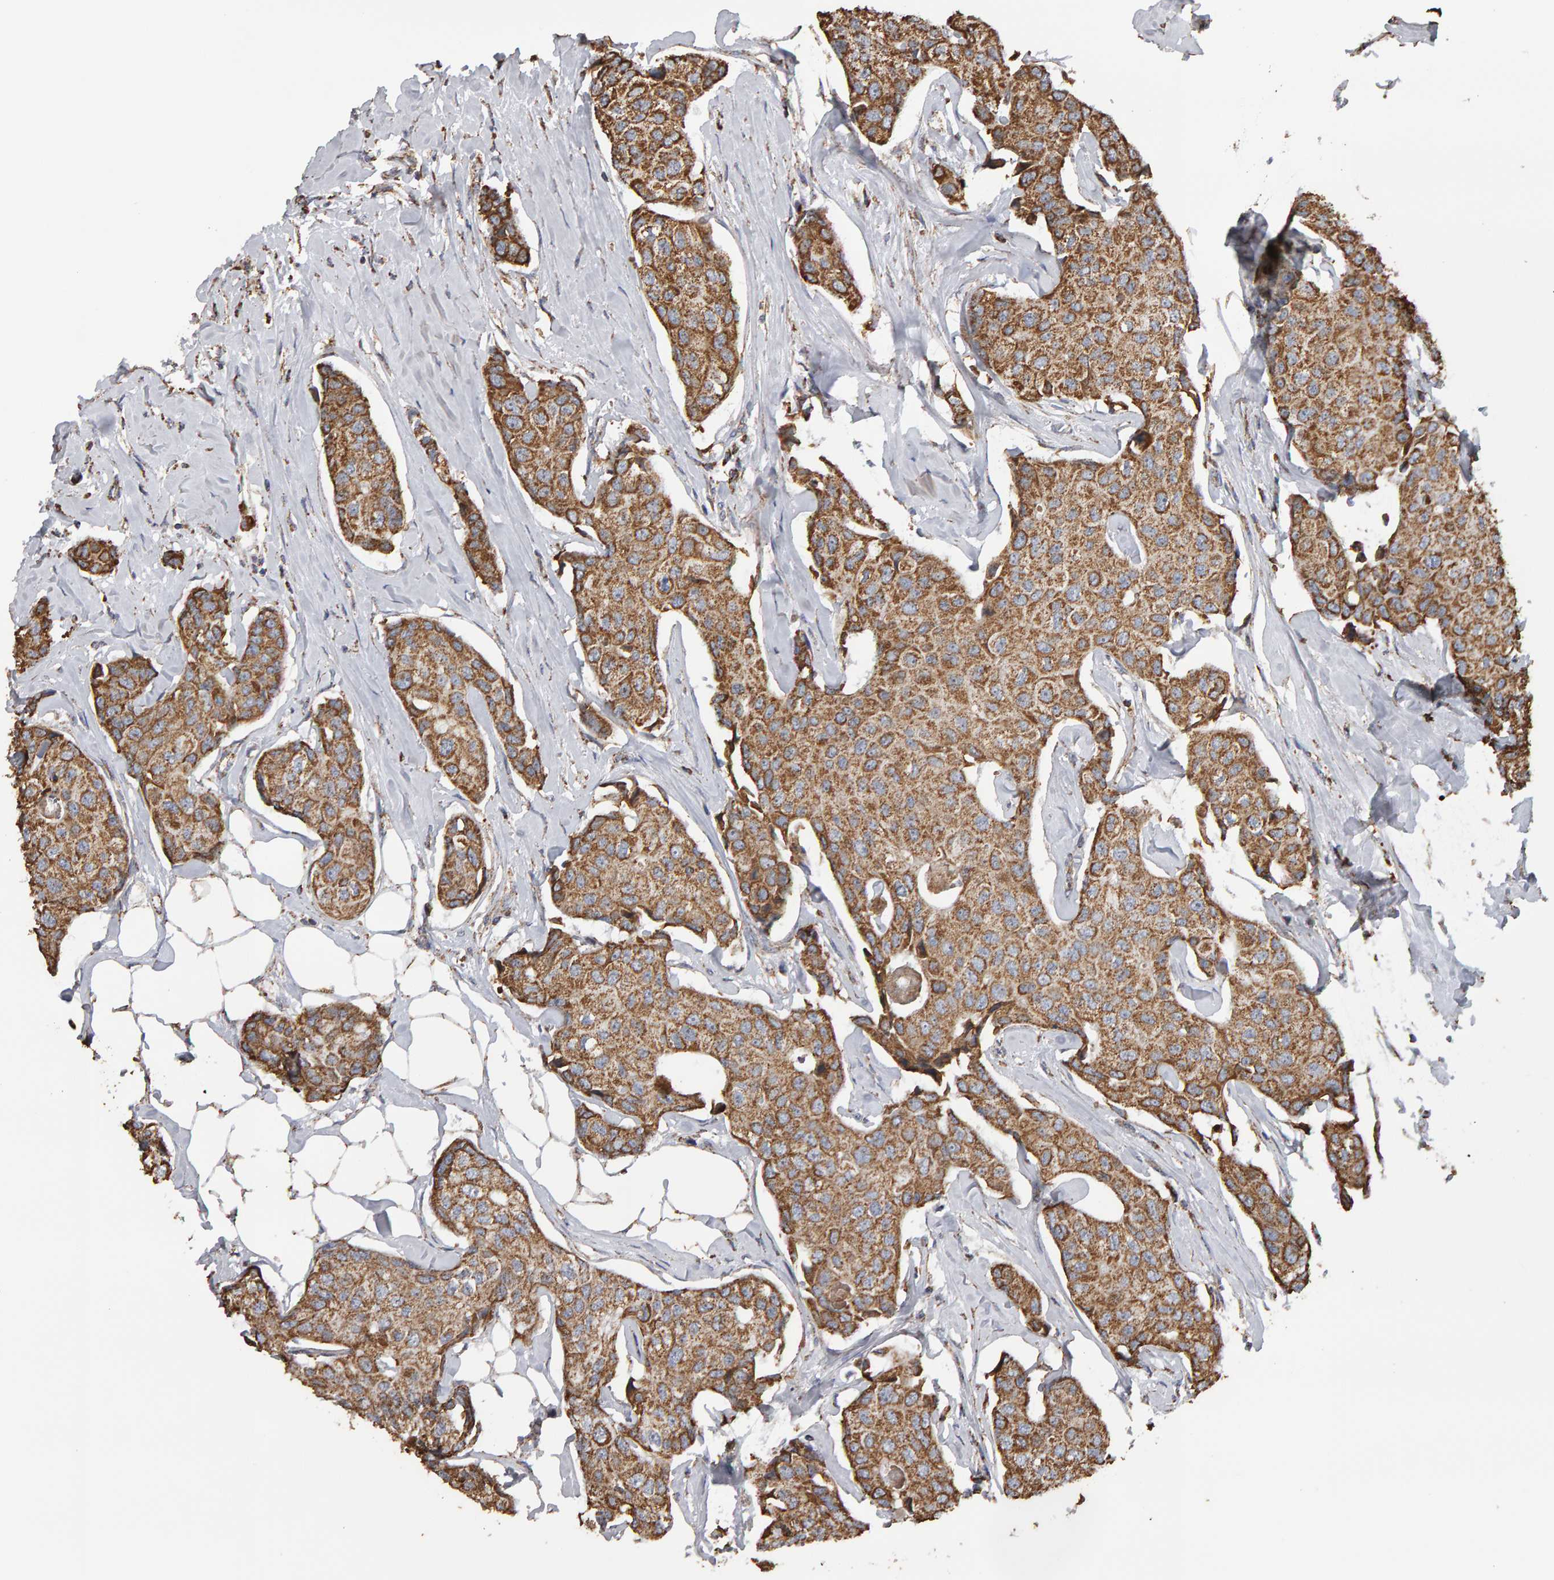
{"staining": {"intensity": "moderate", "quantity": ">75%", "location": "cytoplasmic/membranous"}, "tissue": "breast cancer", "cell_type": "Tumor cells", "image_type": "cancer", "snomed": [{"axis": "morphology", "description": "Duct carcinoma"}, {"axis": "topography", "description": "Breast"}], "caption": "Brown immunohistochemical staining in breast cancer (infiltrating ductal carcinoma) exhibits moderate cytoplasmic/membranous staining in about >75% of tumor cells. Using DAB (3,3'-diaminobenzidine) (brown) and hematoxylin (blue) stains, captured at high magnification using brightfield microscopy.", "gene": "TOM1L1", "patient": {"sex": "female", "age": 80}}